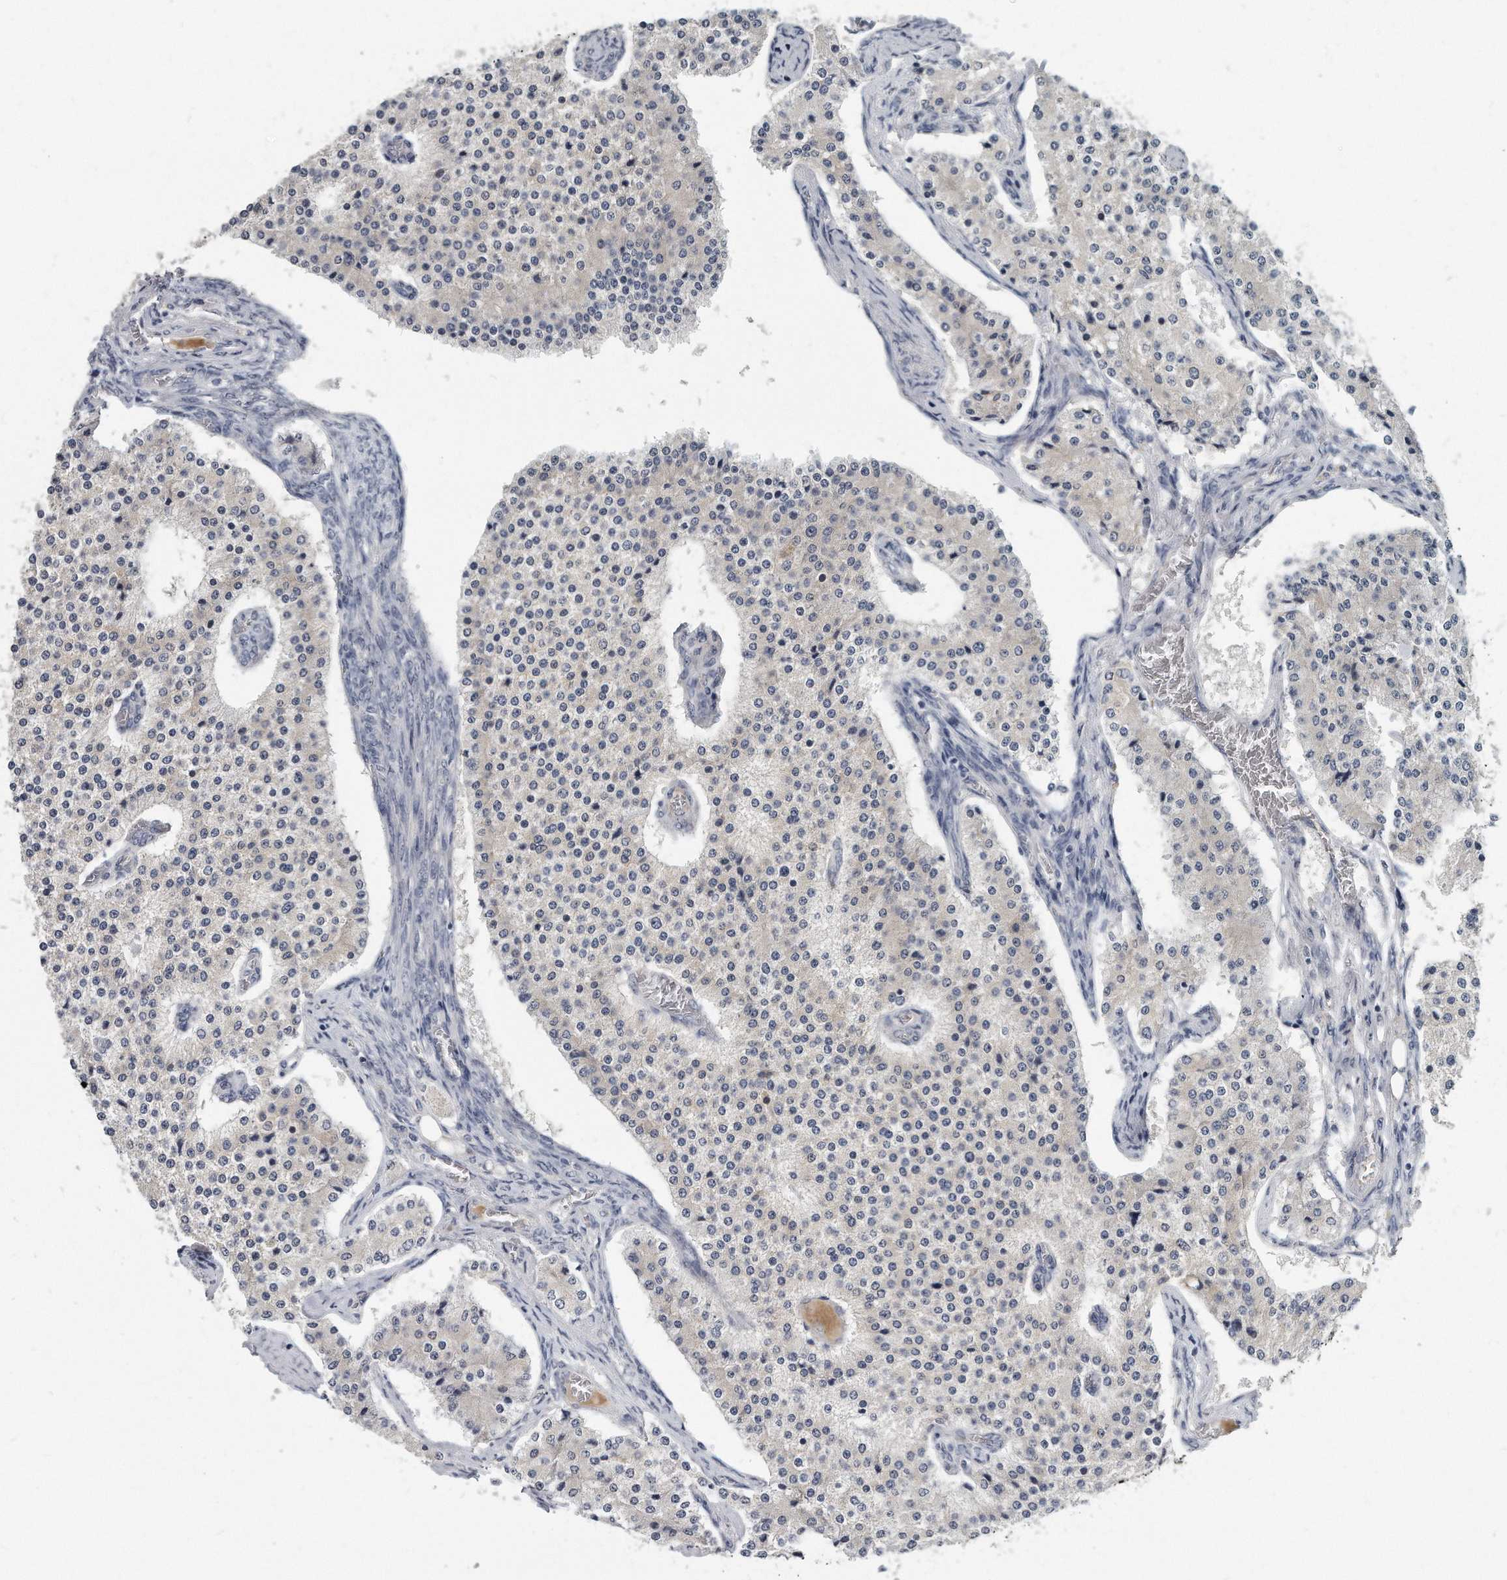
{"staining": {"intensity": "negative", "quantity": "none", "location": "none"}, "tissue": "carcinoid", "cell_type": "Tumor cells", "image_type": "cancer", "snomed": [{"axis": "morphology", "description": "Carcinoid, malignant, NOS"}, {"axis": "topography", "description": "Colon"}], "caption": "Tumor cells show no significant protein expression in malignant carcinoid. The staining is performed using DAB brown chromogen with nuclei counter-stained in using hematoxylin.", "gene": "PLEKHA6", "patient": {"sex": "female", "age": 52}}